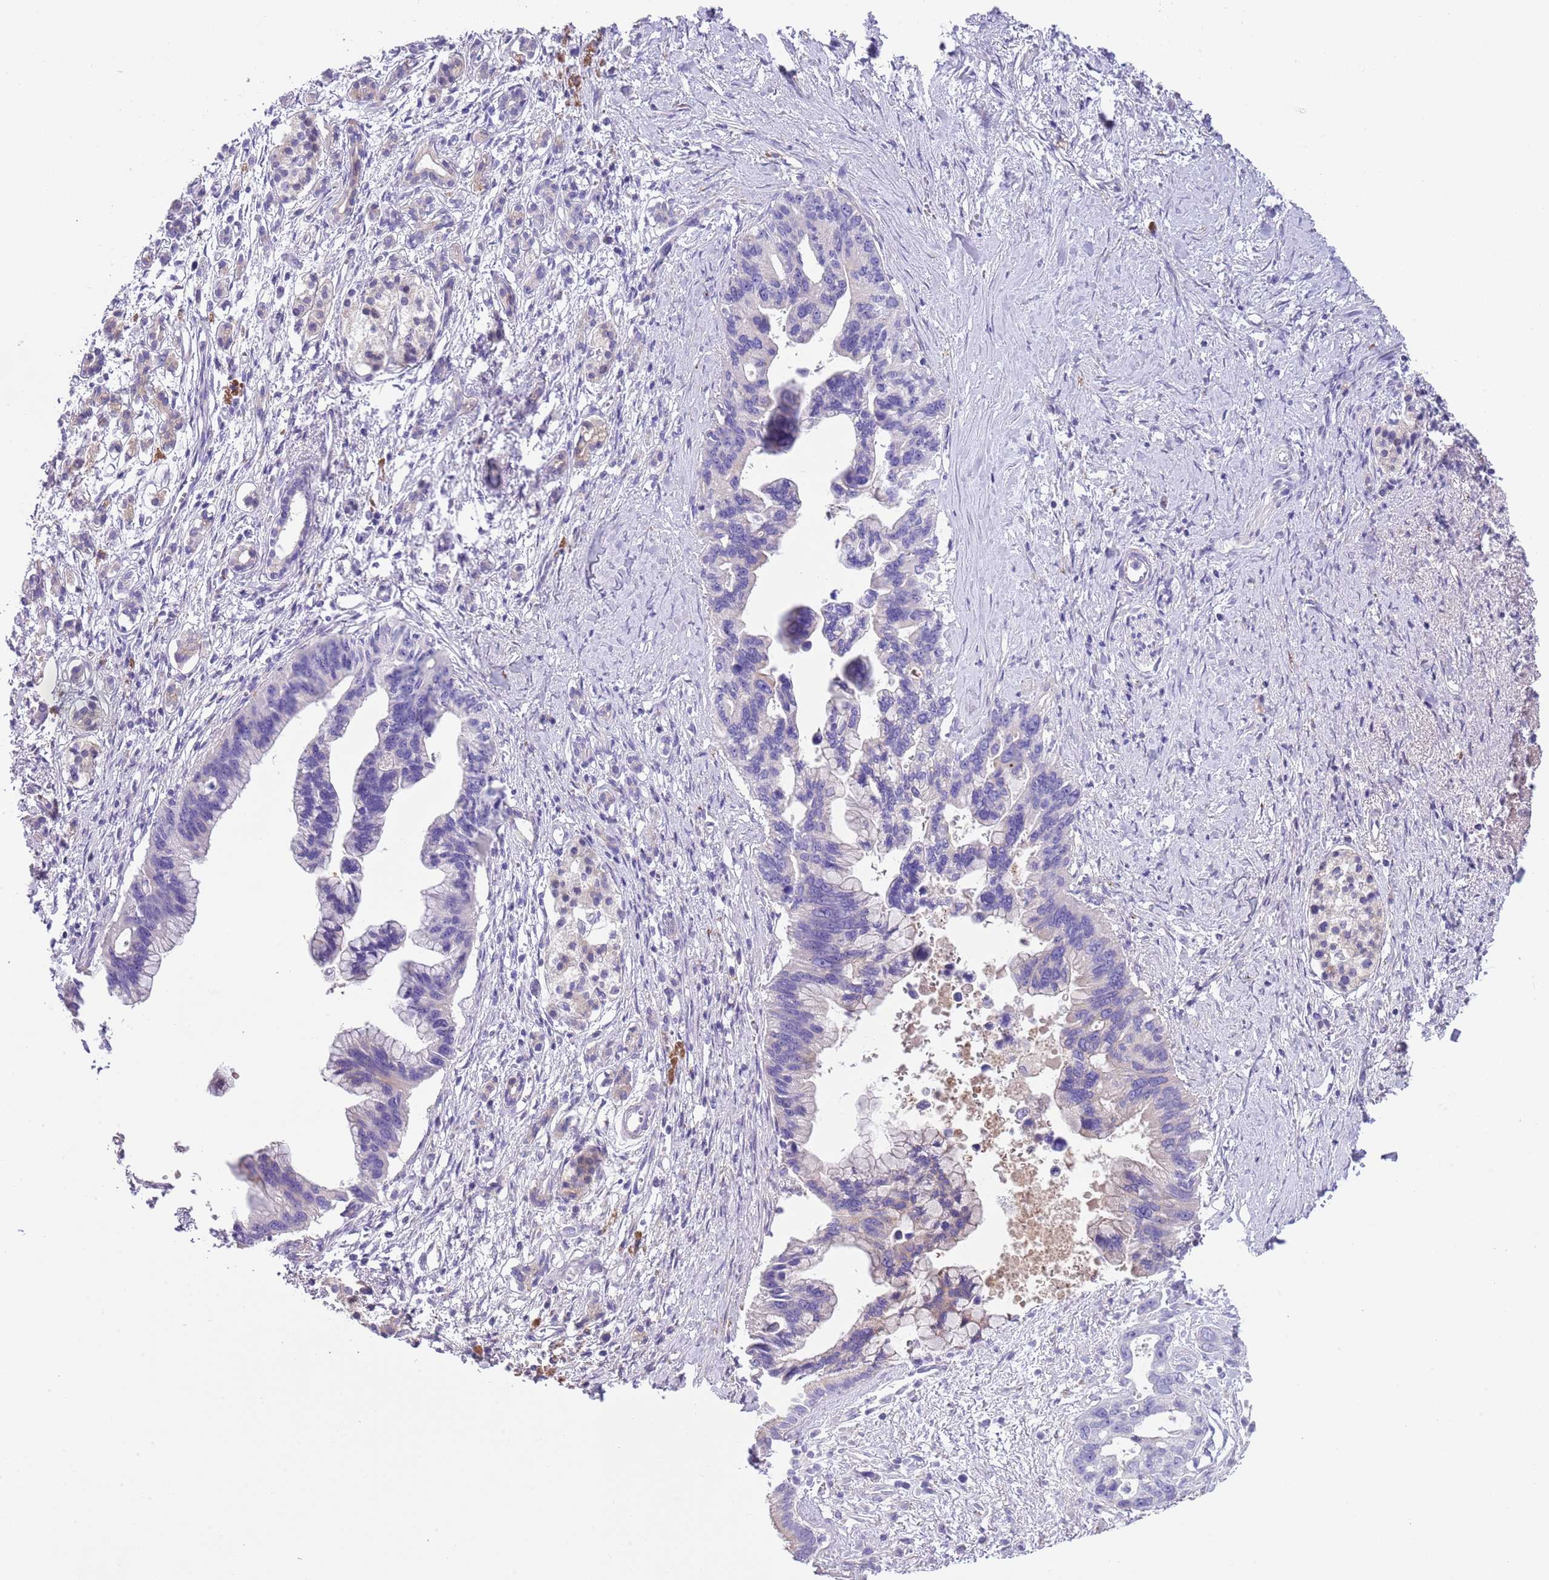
{"staining": {"intensity": "negative", "quantity": "none", "location": "none"}, "tissue": "pancreatic cancer", "cell_type": "Tumor cells", "image_type": "cancer", "snomed": [{"axis": "morphology", "description": "Adenocarcinoma, NOS"}, {"axis": "topography", "description": "Pancreas"}], "caption": "The immunohistochemistry histopathology image has no significant staining in tumor cells of pancreatic adenocarcinoma tissue.", "gene": "ABHD17C", "patient": {"sex": "female", "age": 83}}